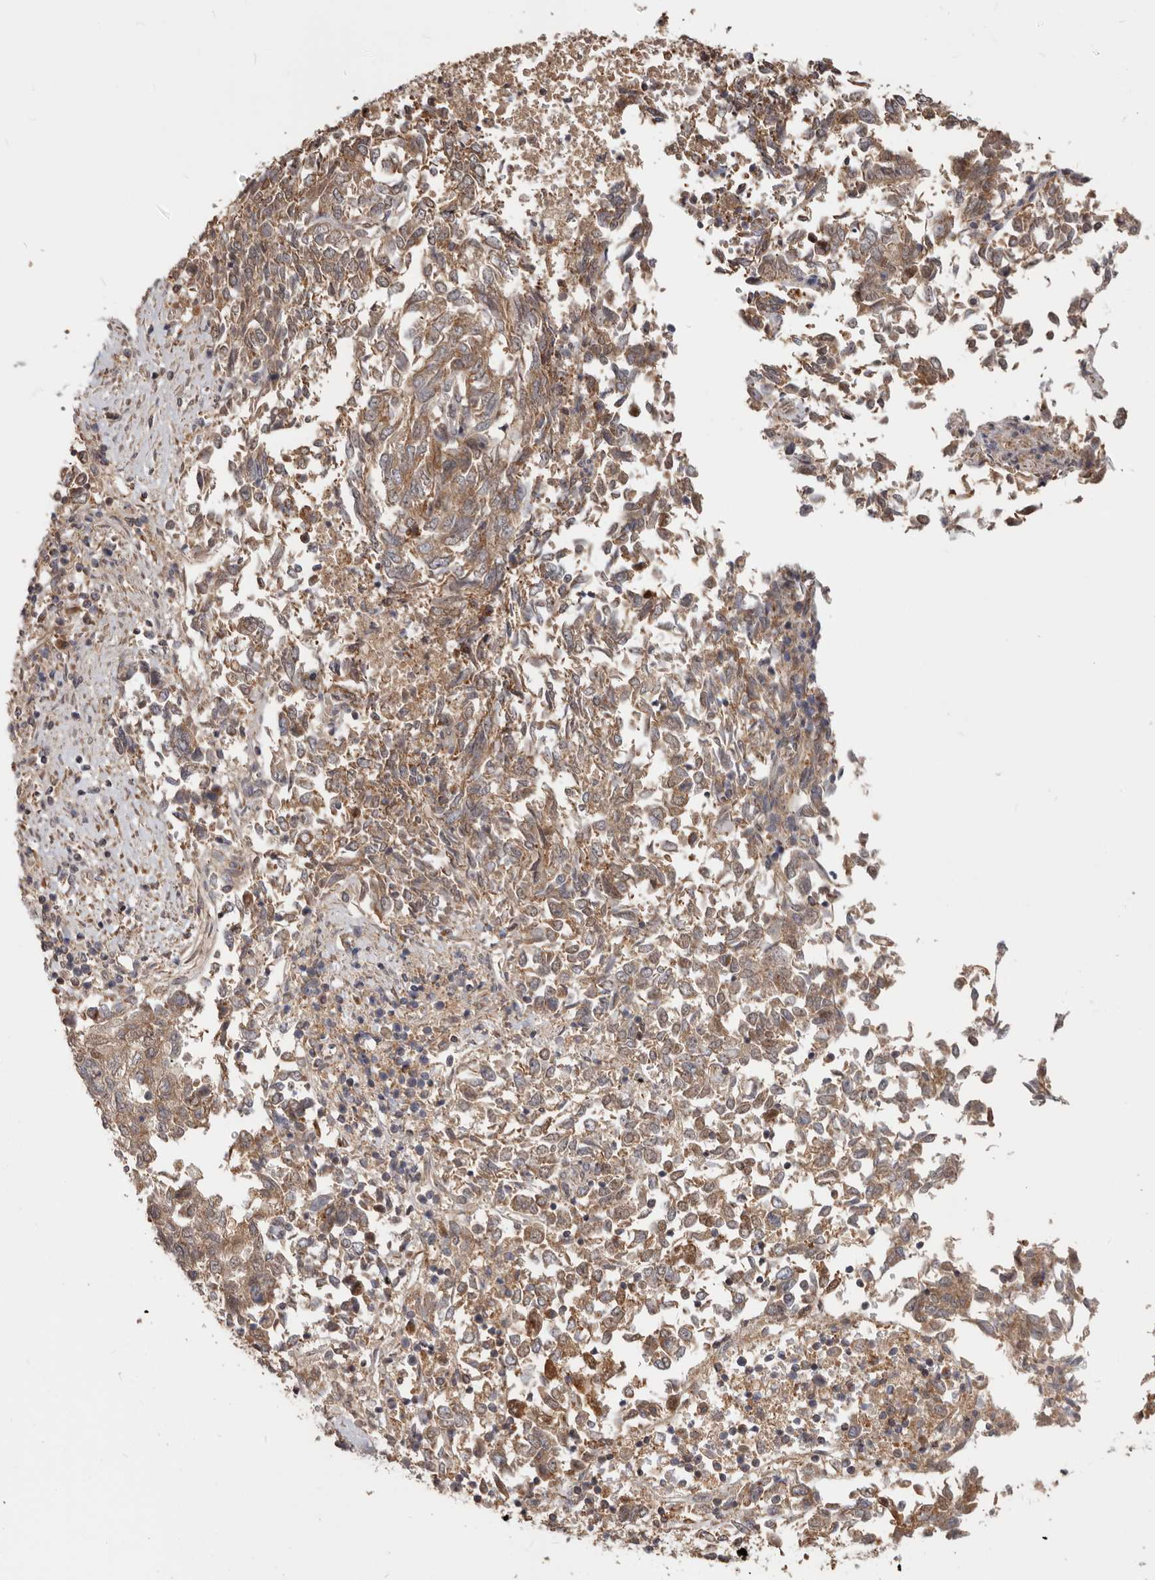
{"staining": {"intensity": "moderate", "quantity": ">75%", "location": "cytoplasmic/membranous"}, "tissue": "endometrial cancer", "cell_type": "Tumor cells", "image_type": "cancer", "snomed": [{"axis": "morphology", "description": "Adenocarcinoma, NOS"}, {"axis": "topography", "description": "Endometrium"}], "caption": "Immunohistochemistry (IHC) of human endometrial cancer displays medium levels of moderate cytoplasmic/membranous expression in approximately >75% of tumor cells.", "gene": "LRP6", "patient": {"sex": "female", "age": 80}}